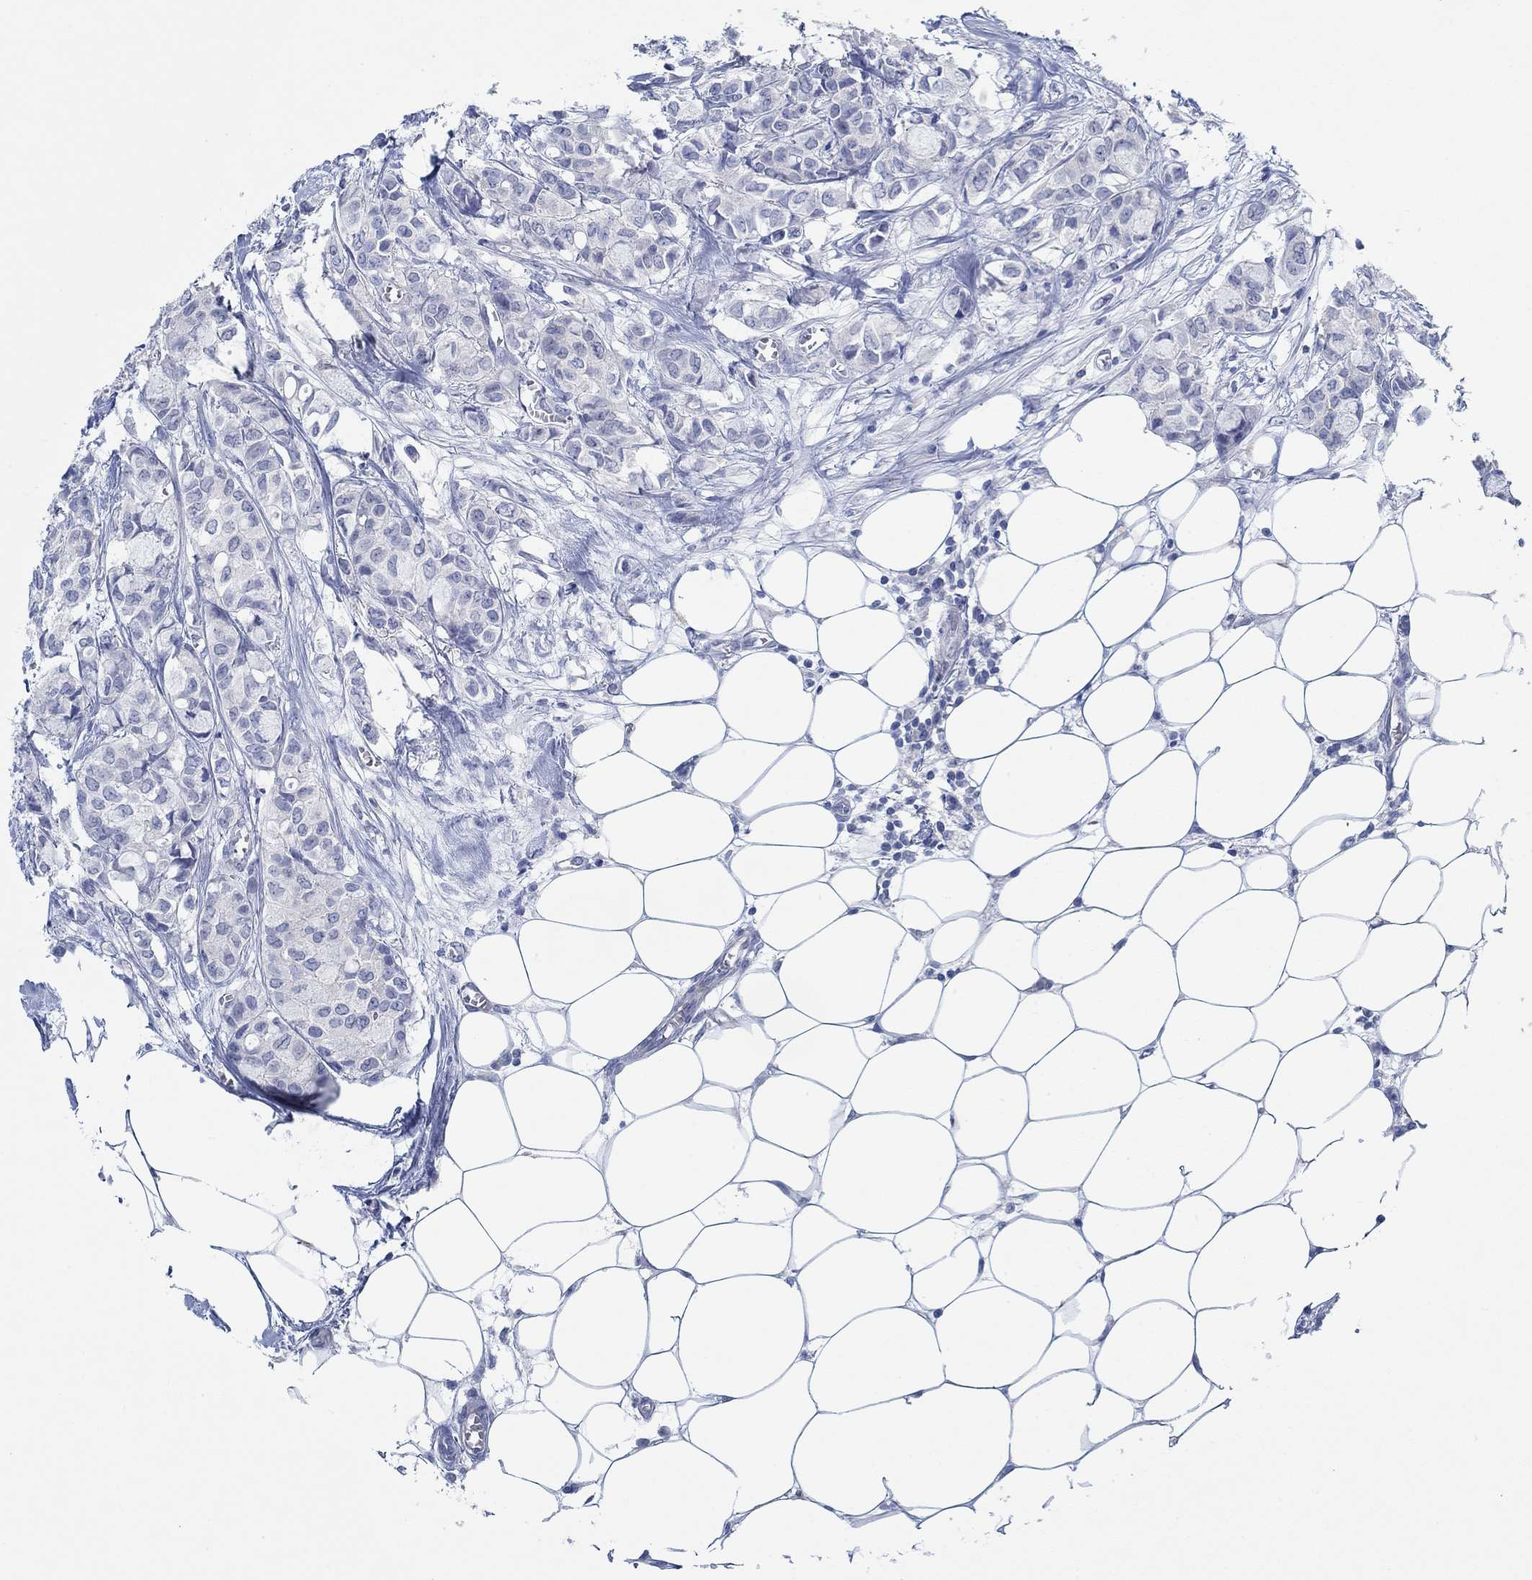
{"staining": {"intensity": "negative", "quantity": "none", "location": "none"}, "tissue": "breast cancer", "cell_type": "Tumor cells", "image_type": "cancer", "snomed": [{"axis": "morphology", "description": "Duct carcinoma"}, {"axis": "topography", "description": "Breast"}], "caption": "IHC photomicrograph of neoplastic tissue: breast cancer (invasive ductal carcinoma) stained with DAB (3,3'-diaminobenzidine) exhibits no significant protein expression in tumor cells.", "gene": "ZNF671", "patient": {"sex": "female", "age": 85}}